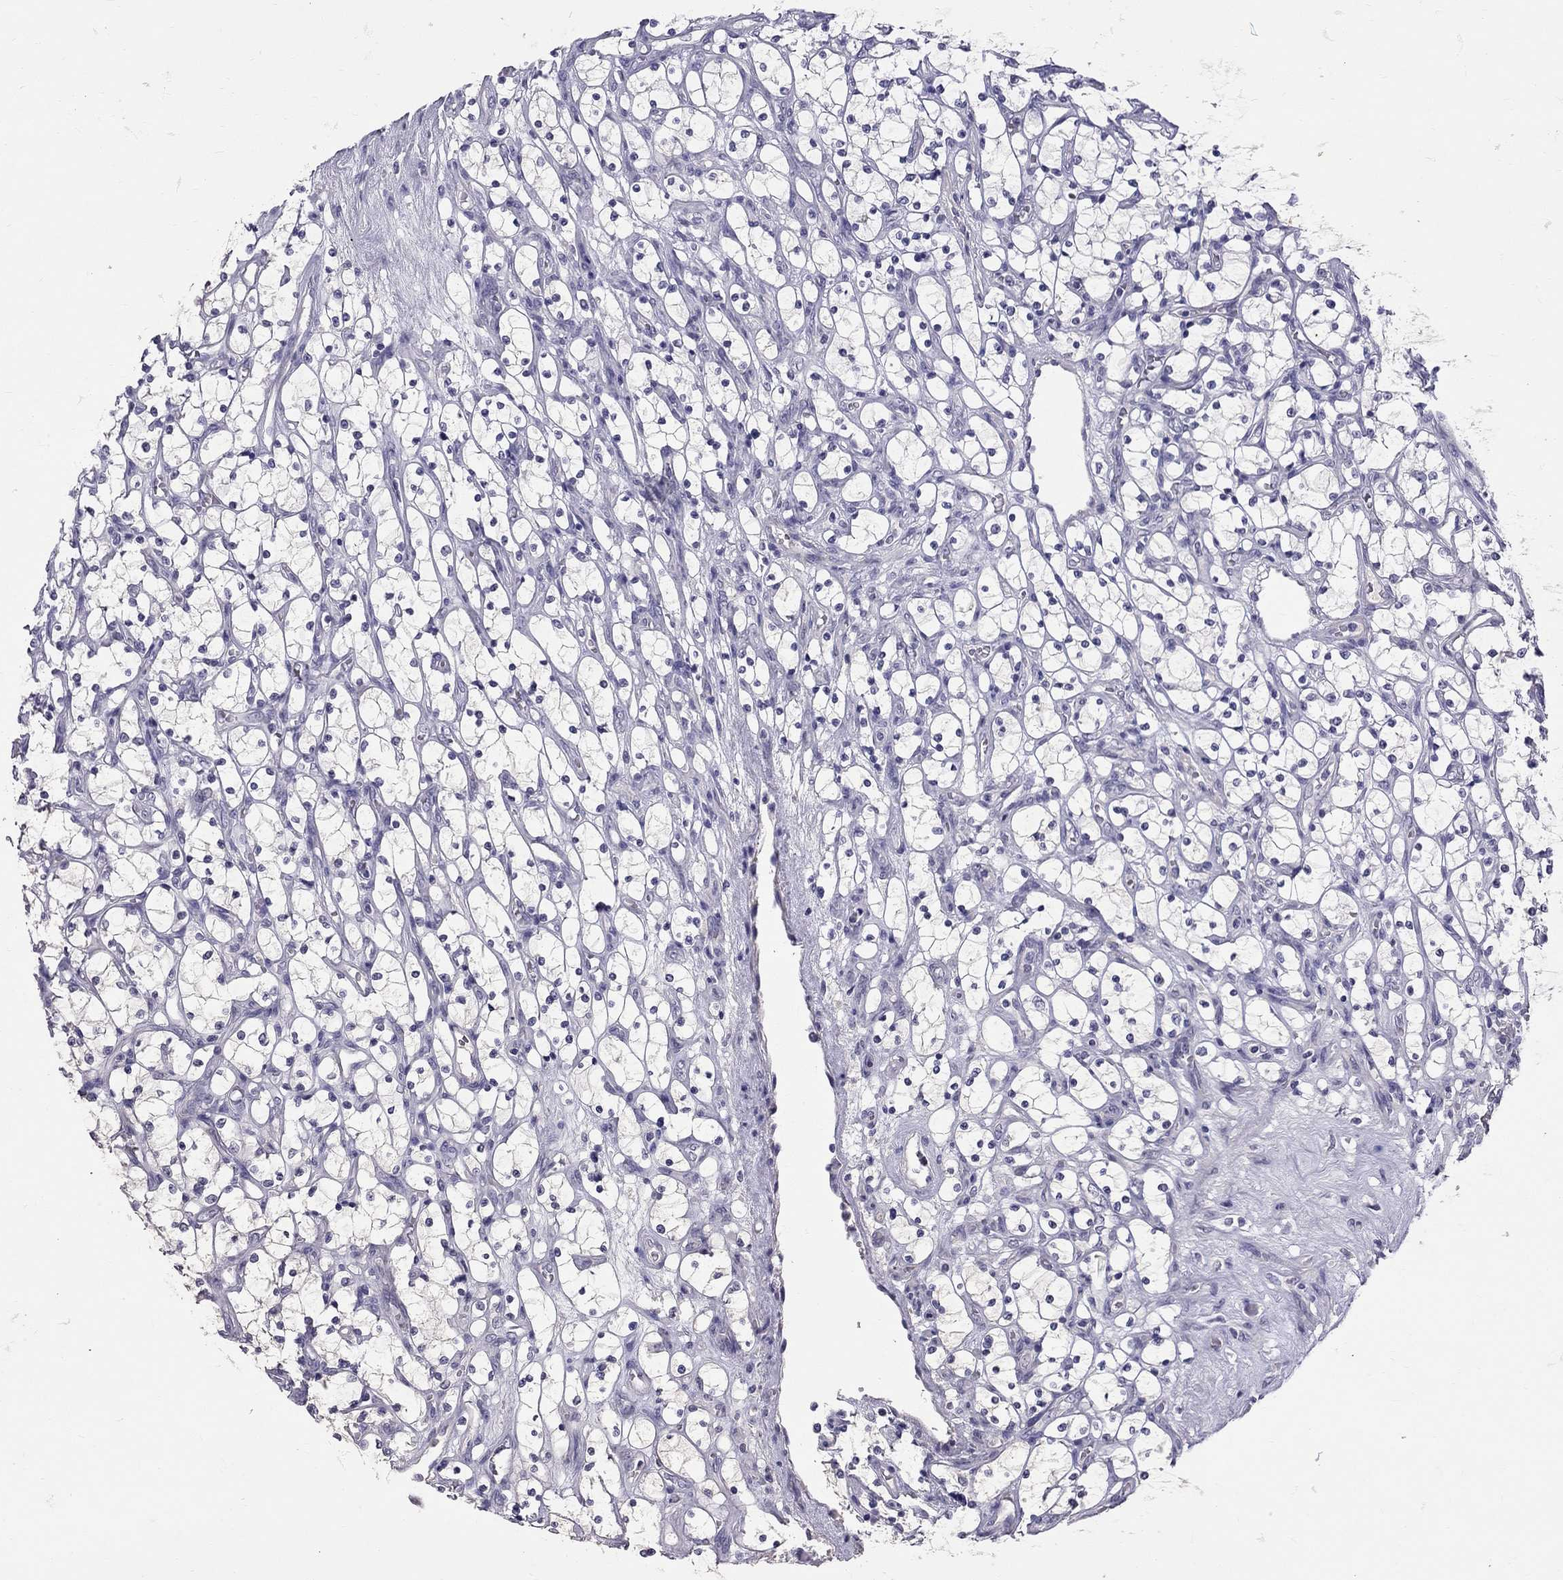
{"staining": {"intensity": "negative", "quantity": "none", "location": "none"}, "tissue": "renal cancer", "cell_type": "Tumor cells", "image_type": "cancer", "snomed": [{"axis": "morphology", "description": "Adenocarcinoma, NOS"}, {"axis": "topography", "description": "Kidney"}], "caption": "Immunohistochemical staining of human renal cancer shows no significant positivity in tumor cells. (DAB (3,3'-diaminobenzidine) immunohistochemistry with hematoxylin counter stain).", "gene": "CFAP91", "patient": {"sex": "female", "age": 69}}